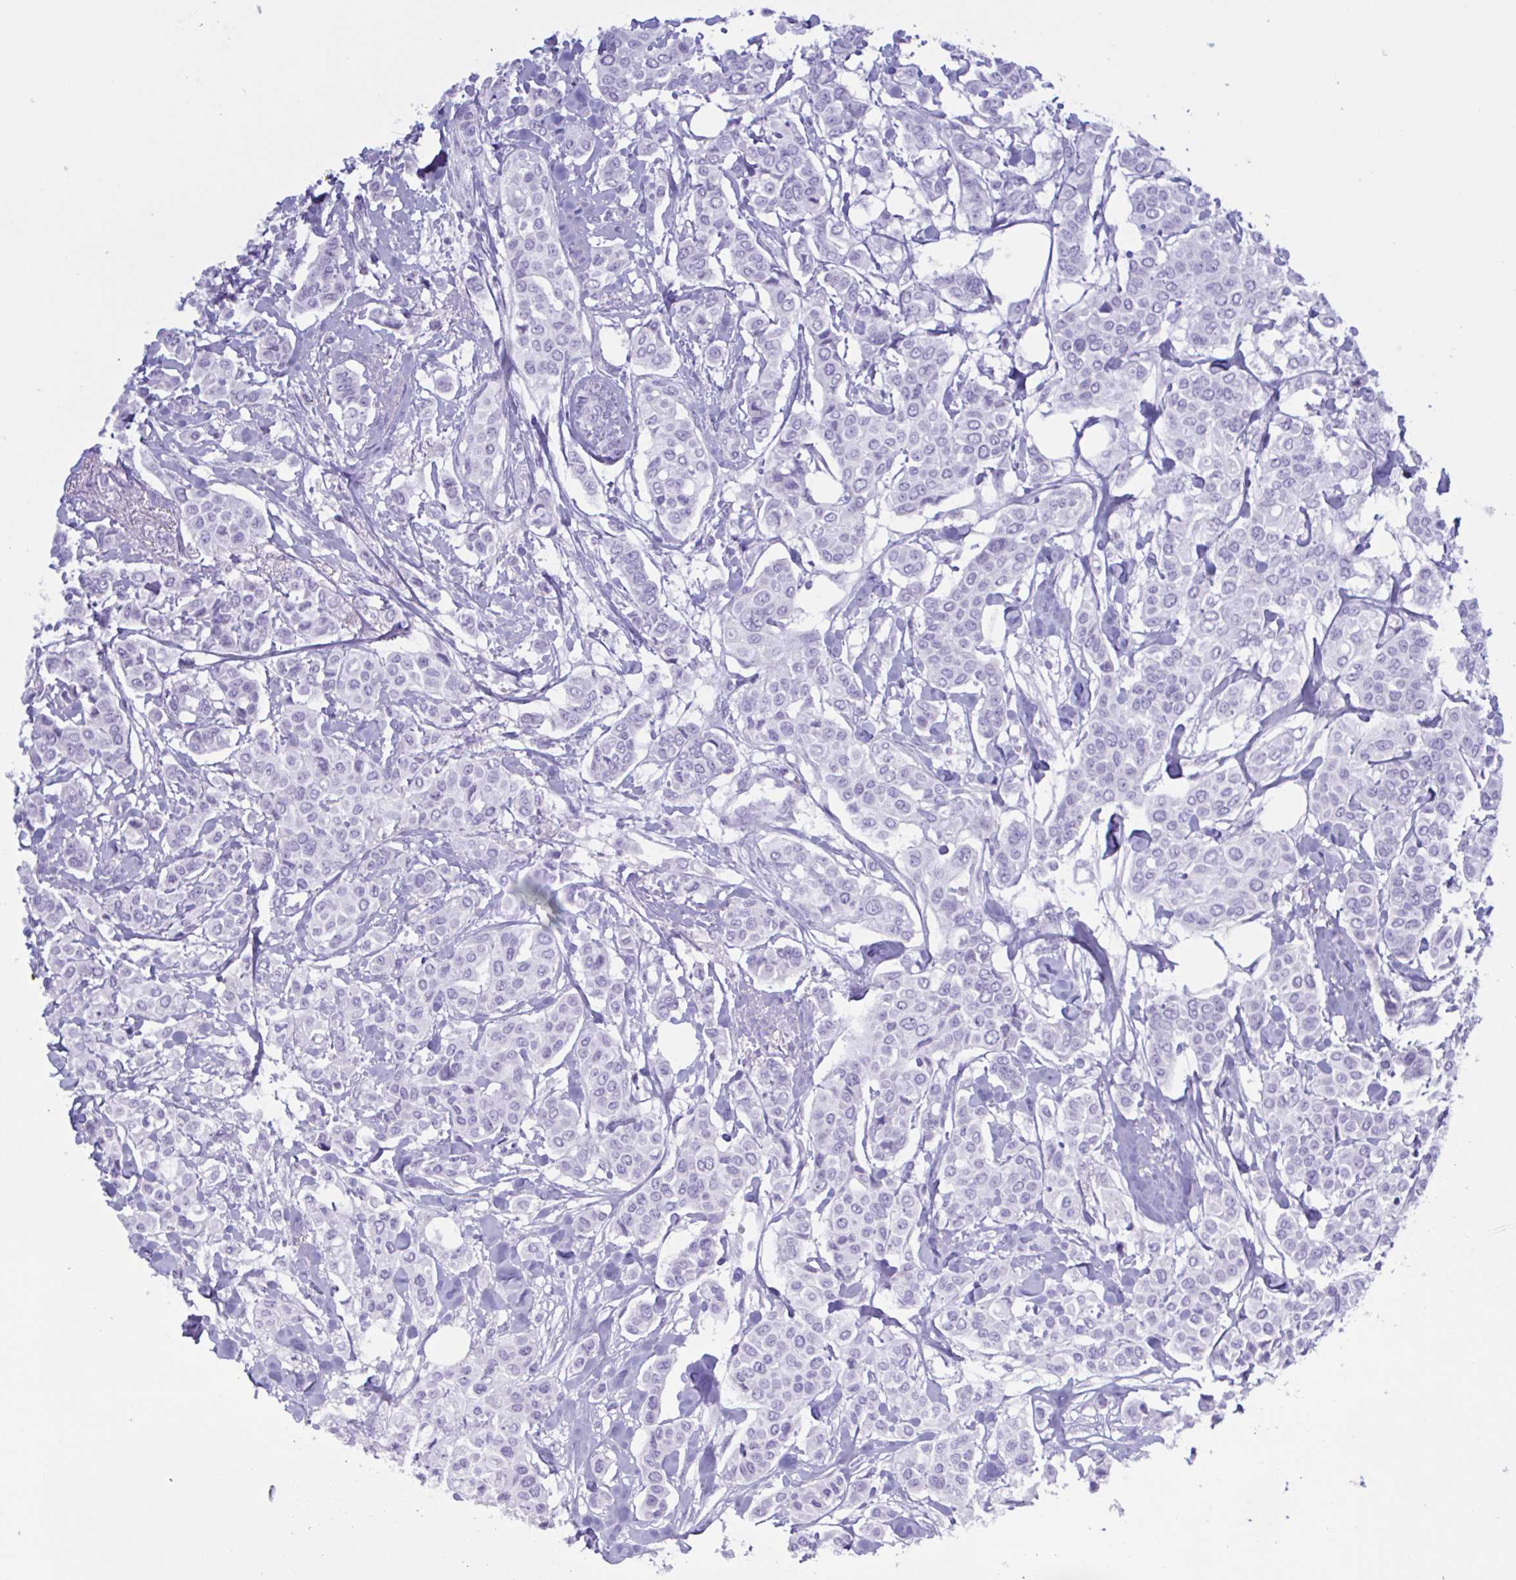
{"staining": {"intensity": "negative", "quantity": "none", "location": "none"}, "tissue": "breast cancer", "cell_type": "Tumor cells", "image_type": "cancer", "snomed": [{"axis": "morphology", "description": "Lobular carcinoma"}, {"axis": "topography", "description": "Breast"}], "caption": "IHC histopathology image of neoplastic tissue: breast cancer stained with DAB (3,3'-diaminobenzidine) displays no significant protein expression in tumor cells.", "gene": "MRGPRG", "patient": {"sex": "female", "age": 51}}